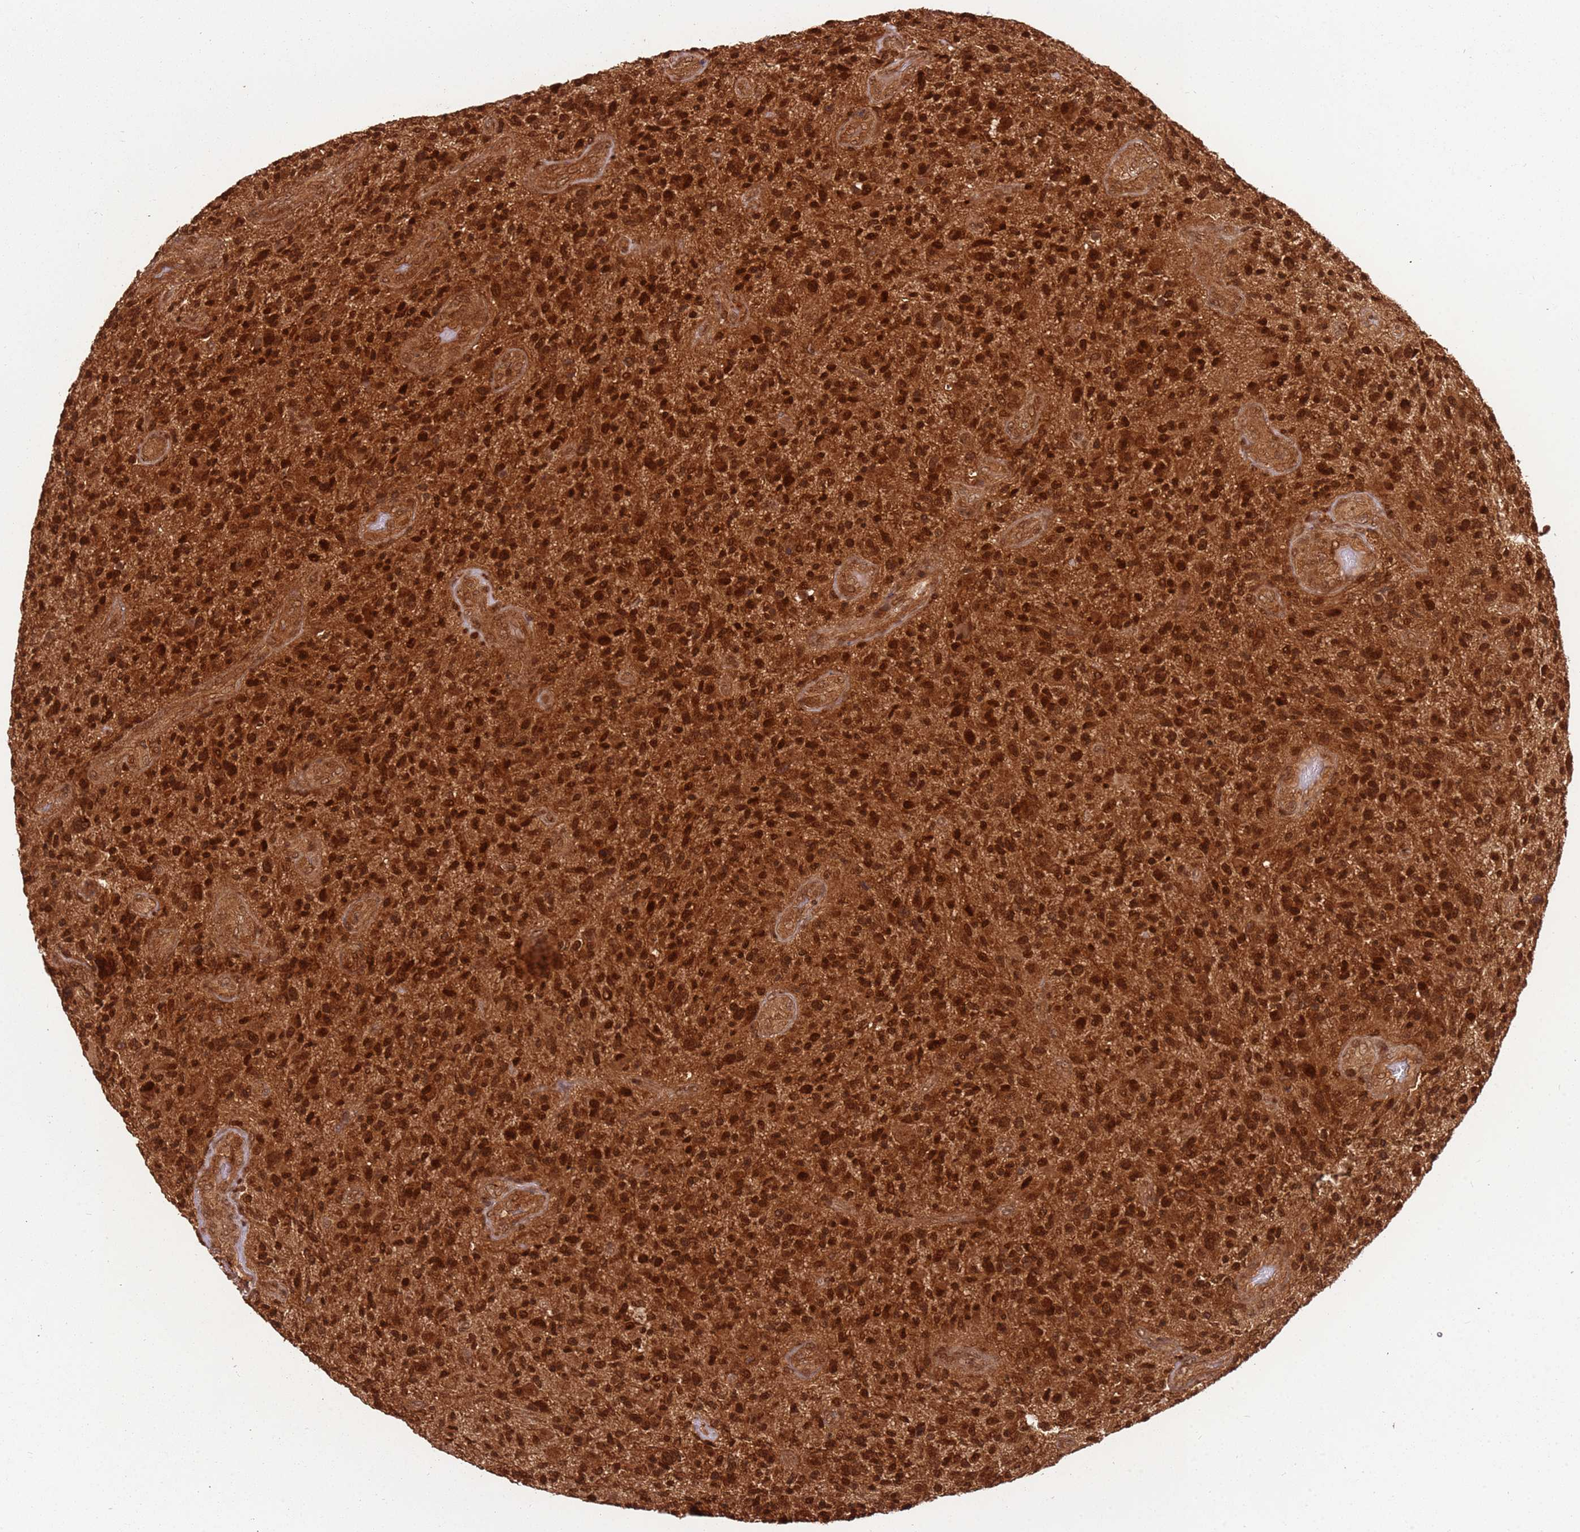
{"staining": {"intensity": "strong", "quantity": ">75%", "location": "cytoplasmic/membranous,nuclear"}, "tissue": "glioma", "cell_type": "Tumor cells", "image_type": "cancer", "snomed": [{"axis": "morphology", "description": "Glioma, malignant, High grade"}, {"axis": "topography", "description": "Brain"}], "caption": "IHC staining of malignant glioma (high-grade), which displays high levels of strong cytoplasmic/membranous and nuclear positivity in approximately >75% of tumor cells indicating strong cytoplasmic/membranous and nuclear protein expression. The staining was performed using DAB (brown) for protein detection and nuclei were counterstained in hematoxylin (blue).", "gene": "PGLS", "patient": {"sex": "male", "age": 47}}